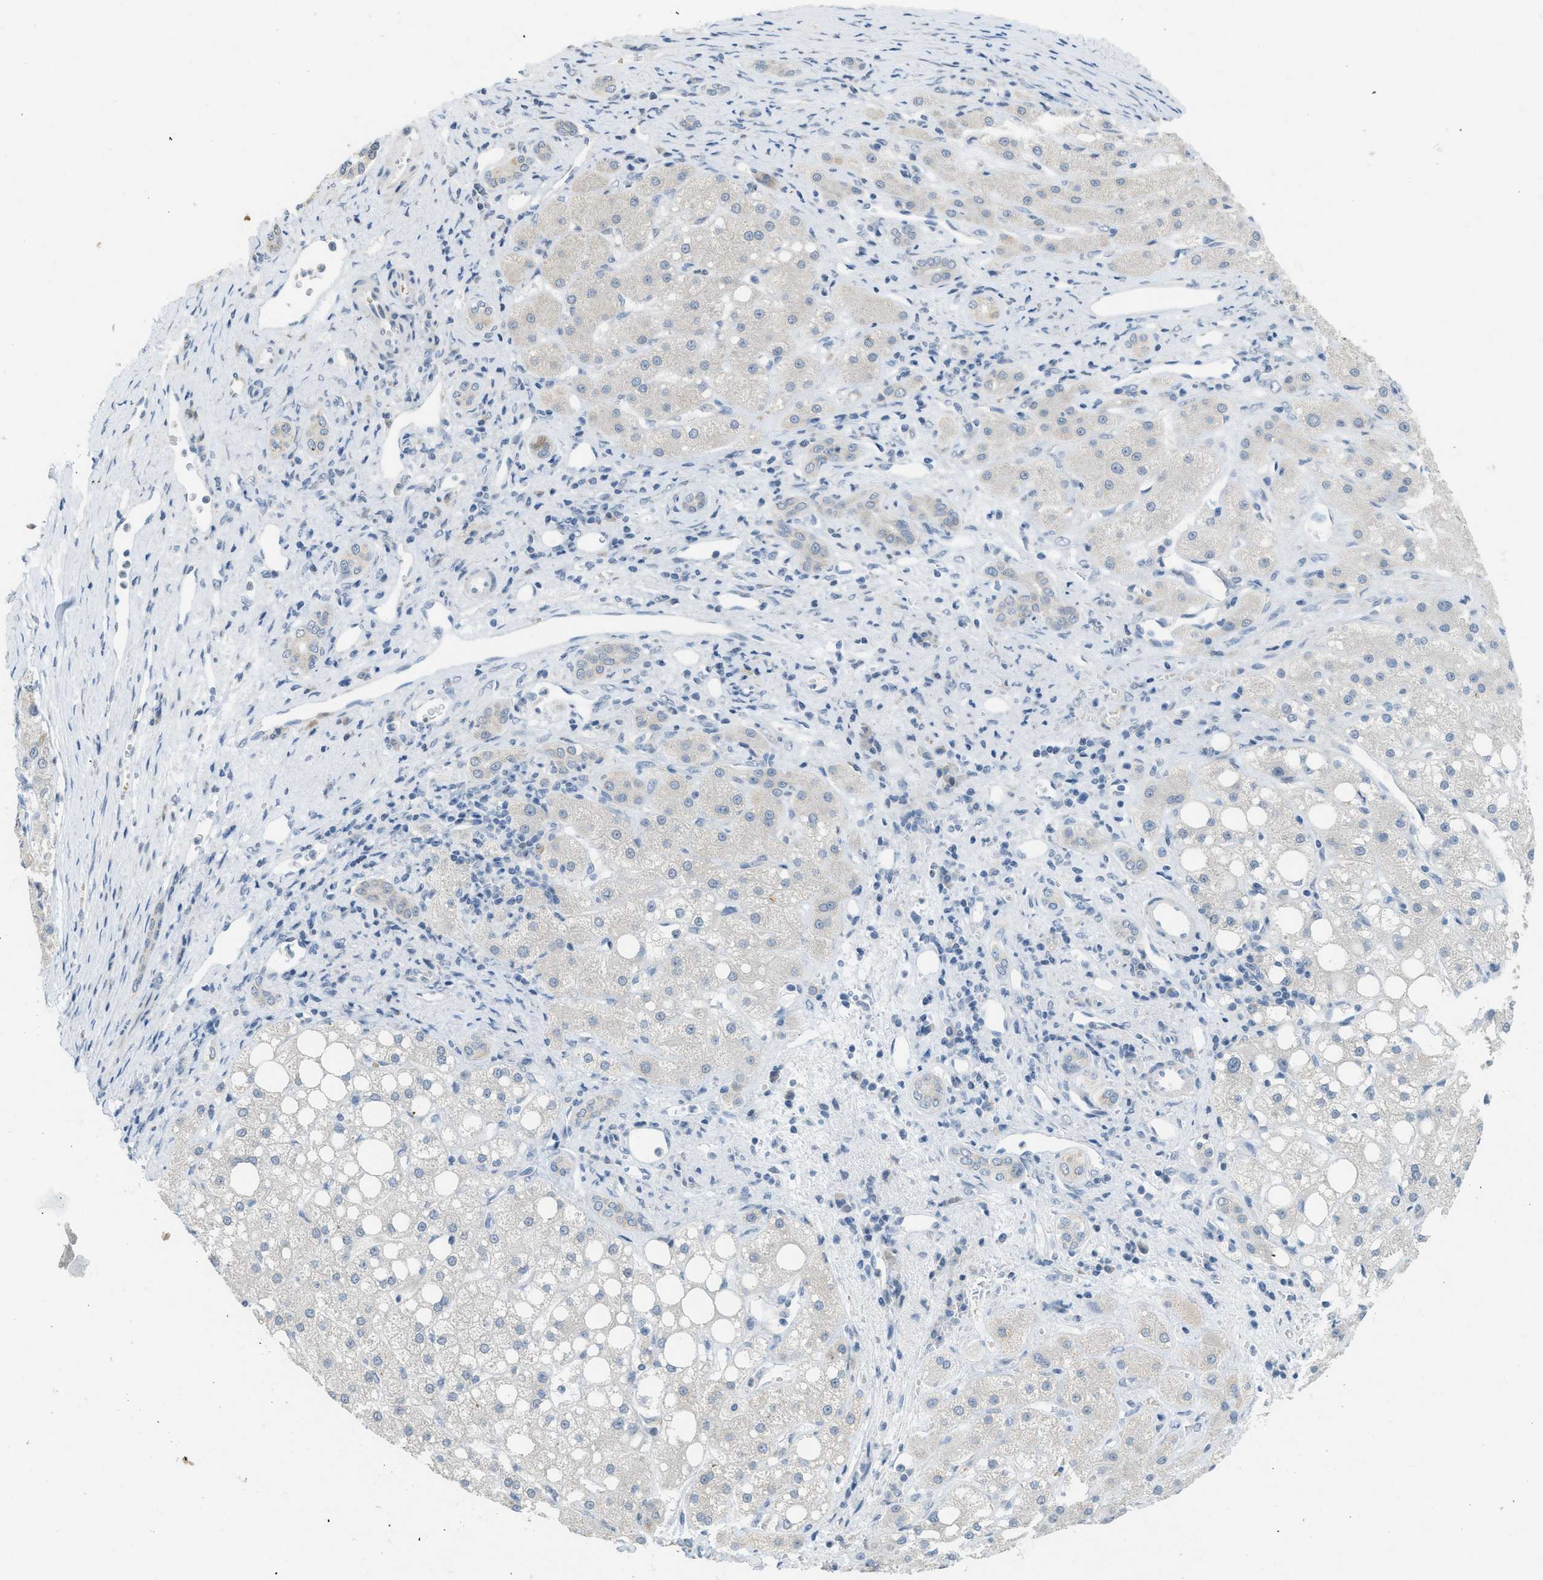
{"staining": {"intensity": "negative", "quantity": "none", "location": "none"}, "tissue": "liver cancer", "cell_type": "Tumor cells", "image_type": "cancer", "snomed": [{"axis": "morphology", "description": "Carcinoma, Hepatocellular, NOS"}, {"axis": "topography", "description": "Liver"}], "caption": "Histopathology image shows no significant protein expression in tumor cells of liver cancer (hepatocellular carcinoma).", "gene": "TXNDC2", "patient": {"sex": "male", "age": 80}}